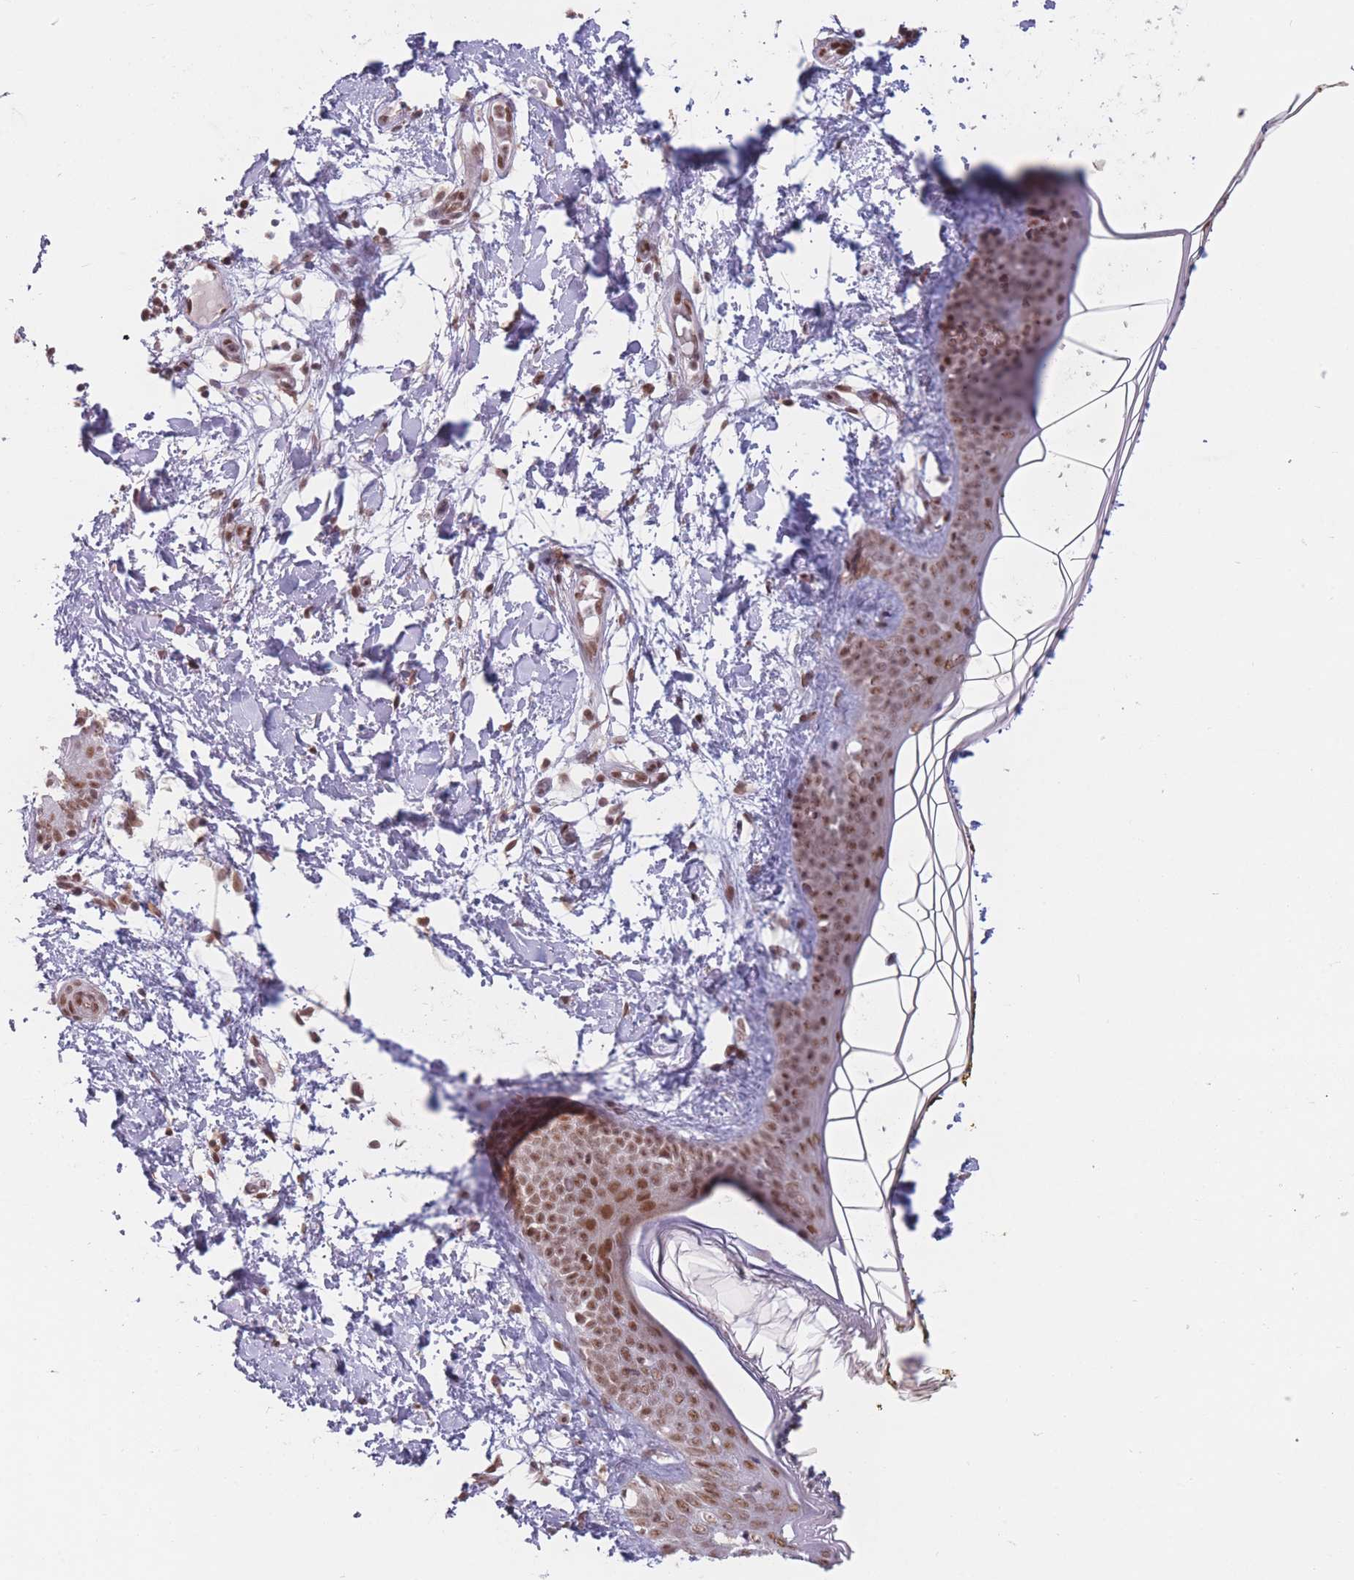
{"staining": {"intensity": "moderate", "quantity": ">75%", "location": "nuclear"}, "tissue": "skin", "cell_type": "Fibroblasts", "image_type": "normal", "snomed": [{"axis": "morphology", "description": "Normal tissue, NOS"}, {"axis": "topography", "description": "Skin"}], "caption": "Protein expression analysis of normal human skin reveals moderate nuclear staining in about >75% of fibroblasts.", "gene": "SUPT6H", "patient": {"sex": "female", "age": 34}}